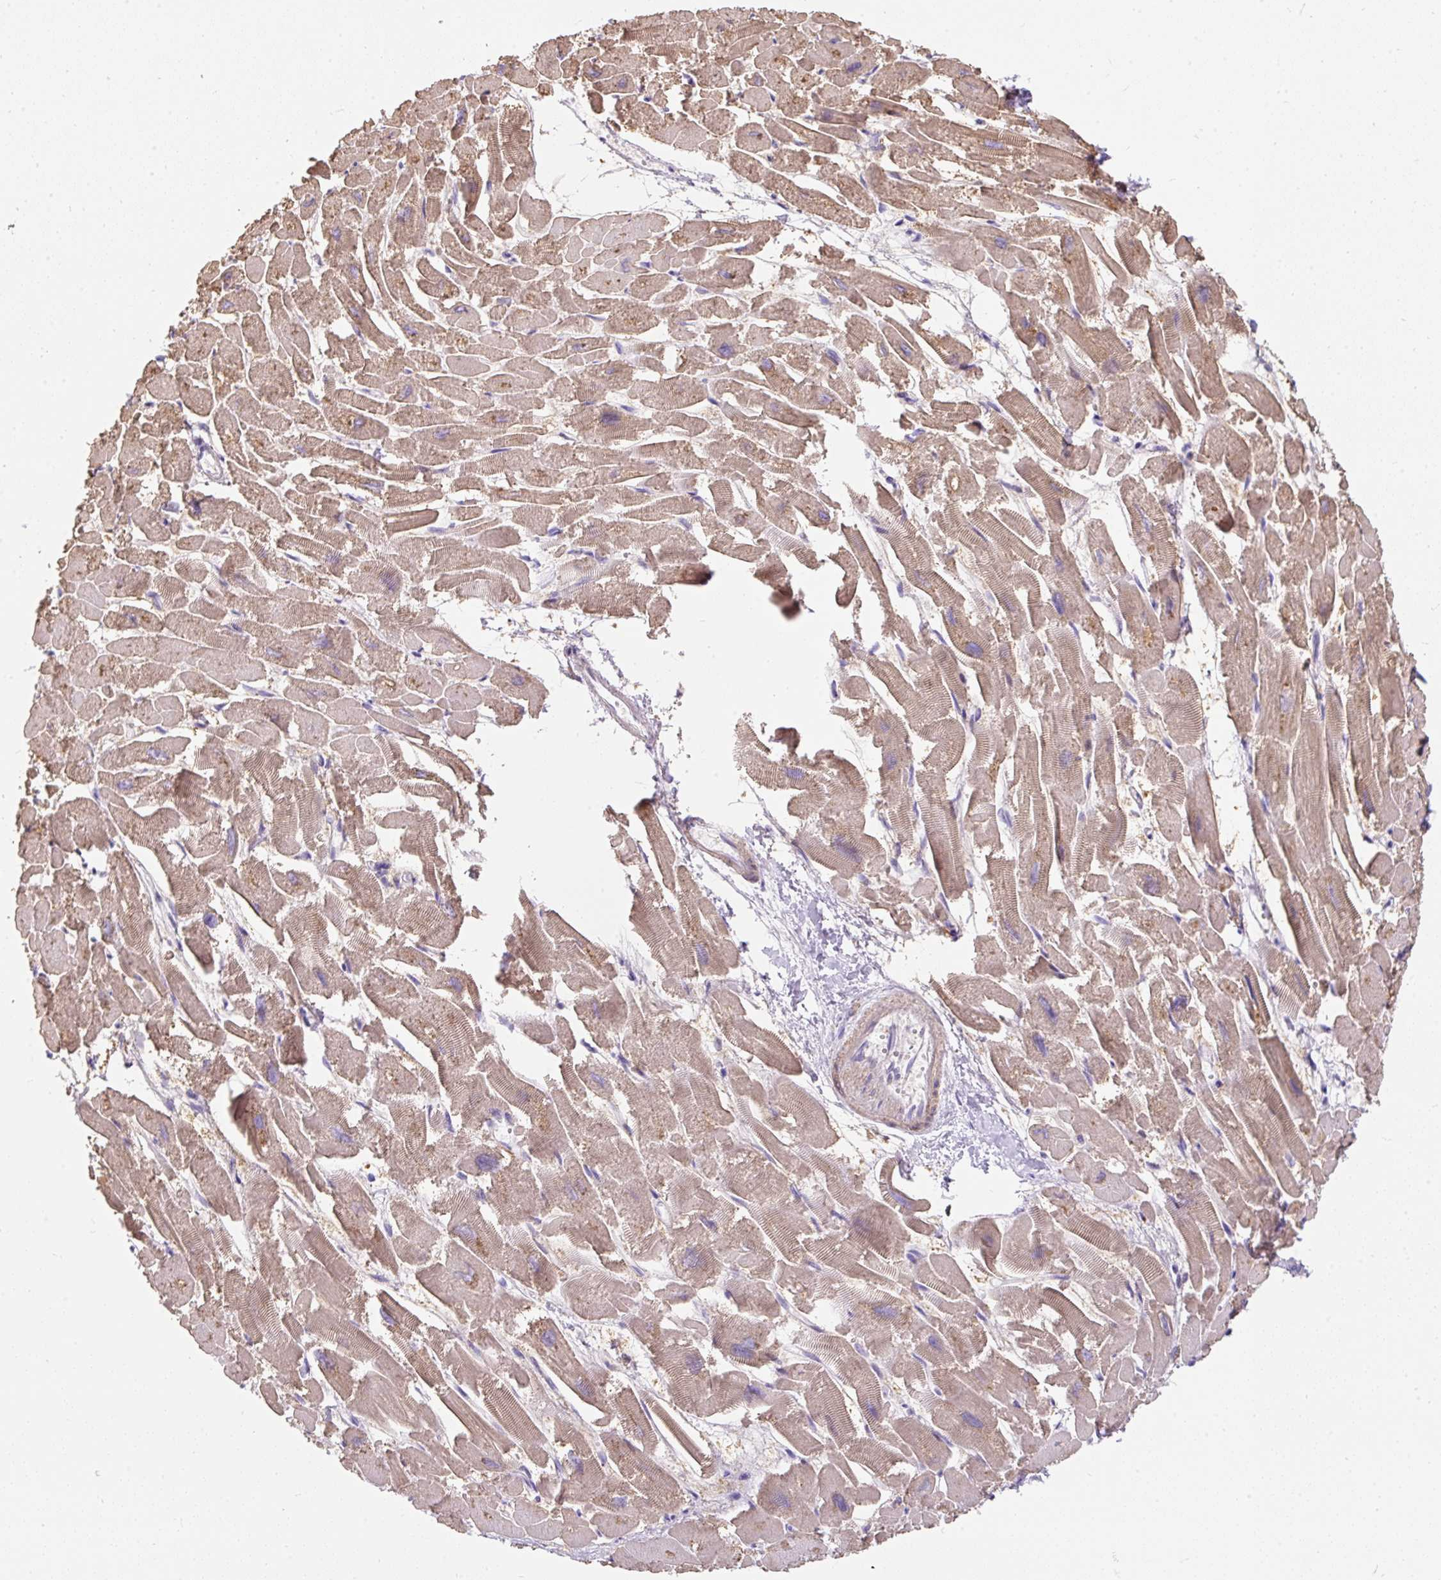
{"staining": {"intensity": "moderate", "quantity": ">75%", "location": "cytoplasmic/membranous"}, "tissue": "heart muscle", "cell_type": "Cardiomyocytes", "image_type": "normal", "snomed": [{"axis": "morphology", "description": "Normal tissue, NOS"}, {"axis": "topography", "description": "Heart"}], "caption": "Normal heart muscle shows moderate cytoplasmic/membranous expression in approximately >75% of cardiomyocytes, visualized by immunohistochemistry.", "gene": "SUSD5", "patient": {"sex": "male", "age": 54}}